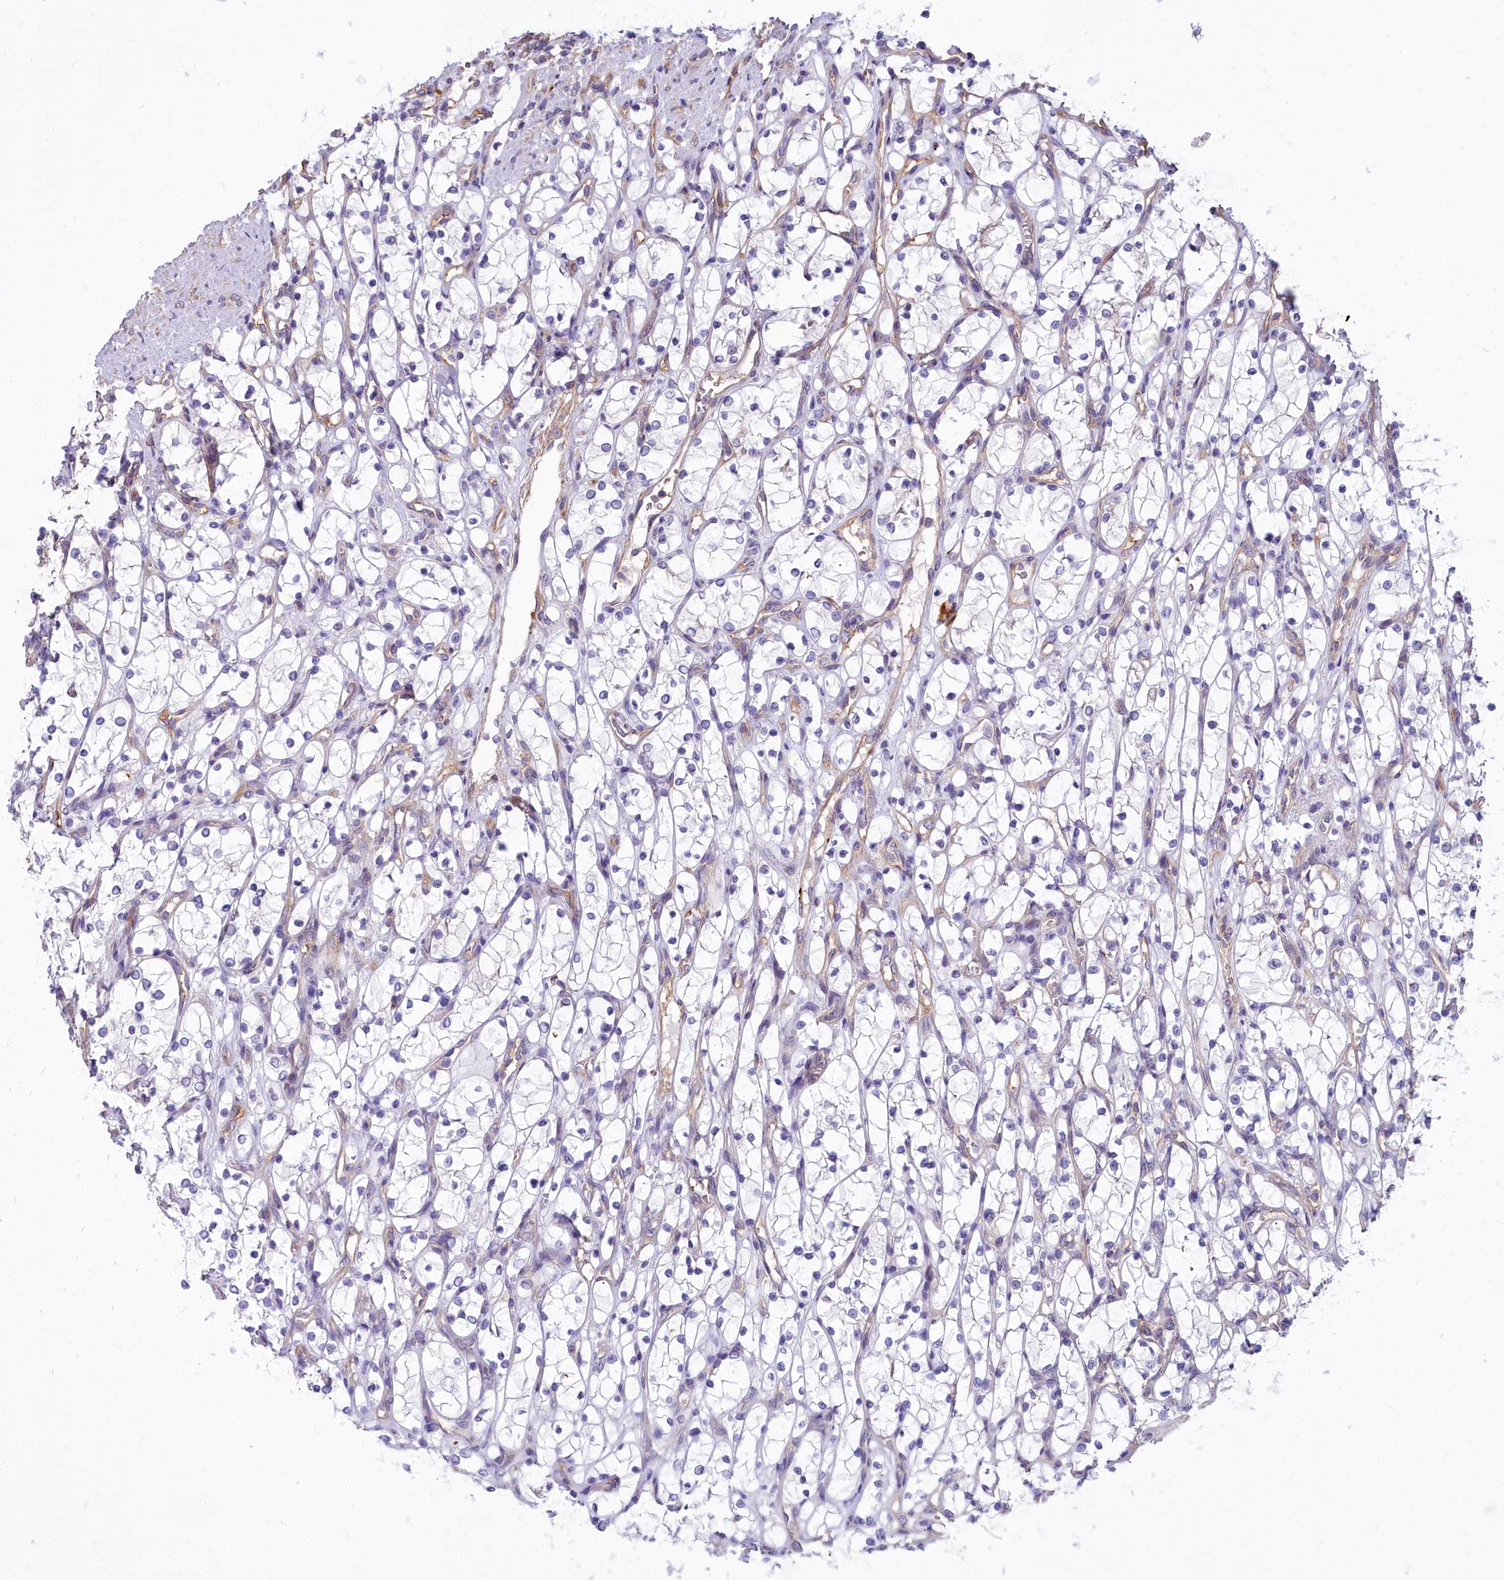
{"staining": {"intensity": "negative", "quantity": "none", "location": "none"}, "tissue": "renal cancer", "cell_type": "Tumor cells", "image_type": "cancer", "snomed": [{"axis": "morphology", "description": "Adenocarcinoma, NOS"}, {"axis": "topography", "description": "Kidney"}], "caption": "Immunohistochemical staining of renal cancer demonstrates no significant positivity in tumor cells. Nuclei are stained in blue.", "gene": "HLA-DOA", "patient": {"sex": "female", "age": 69}}